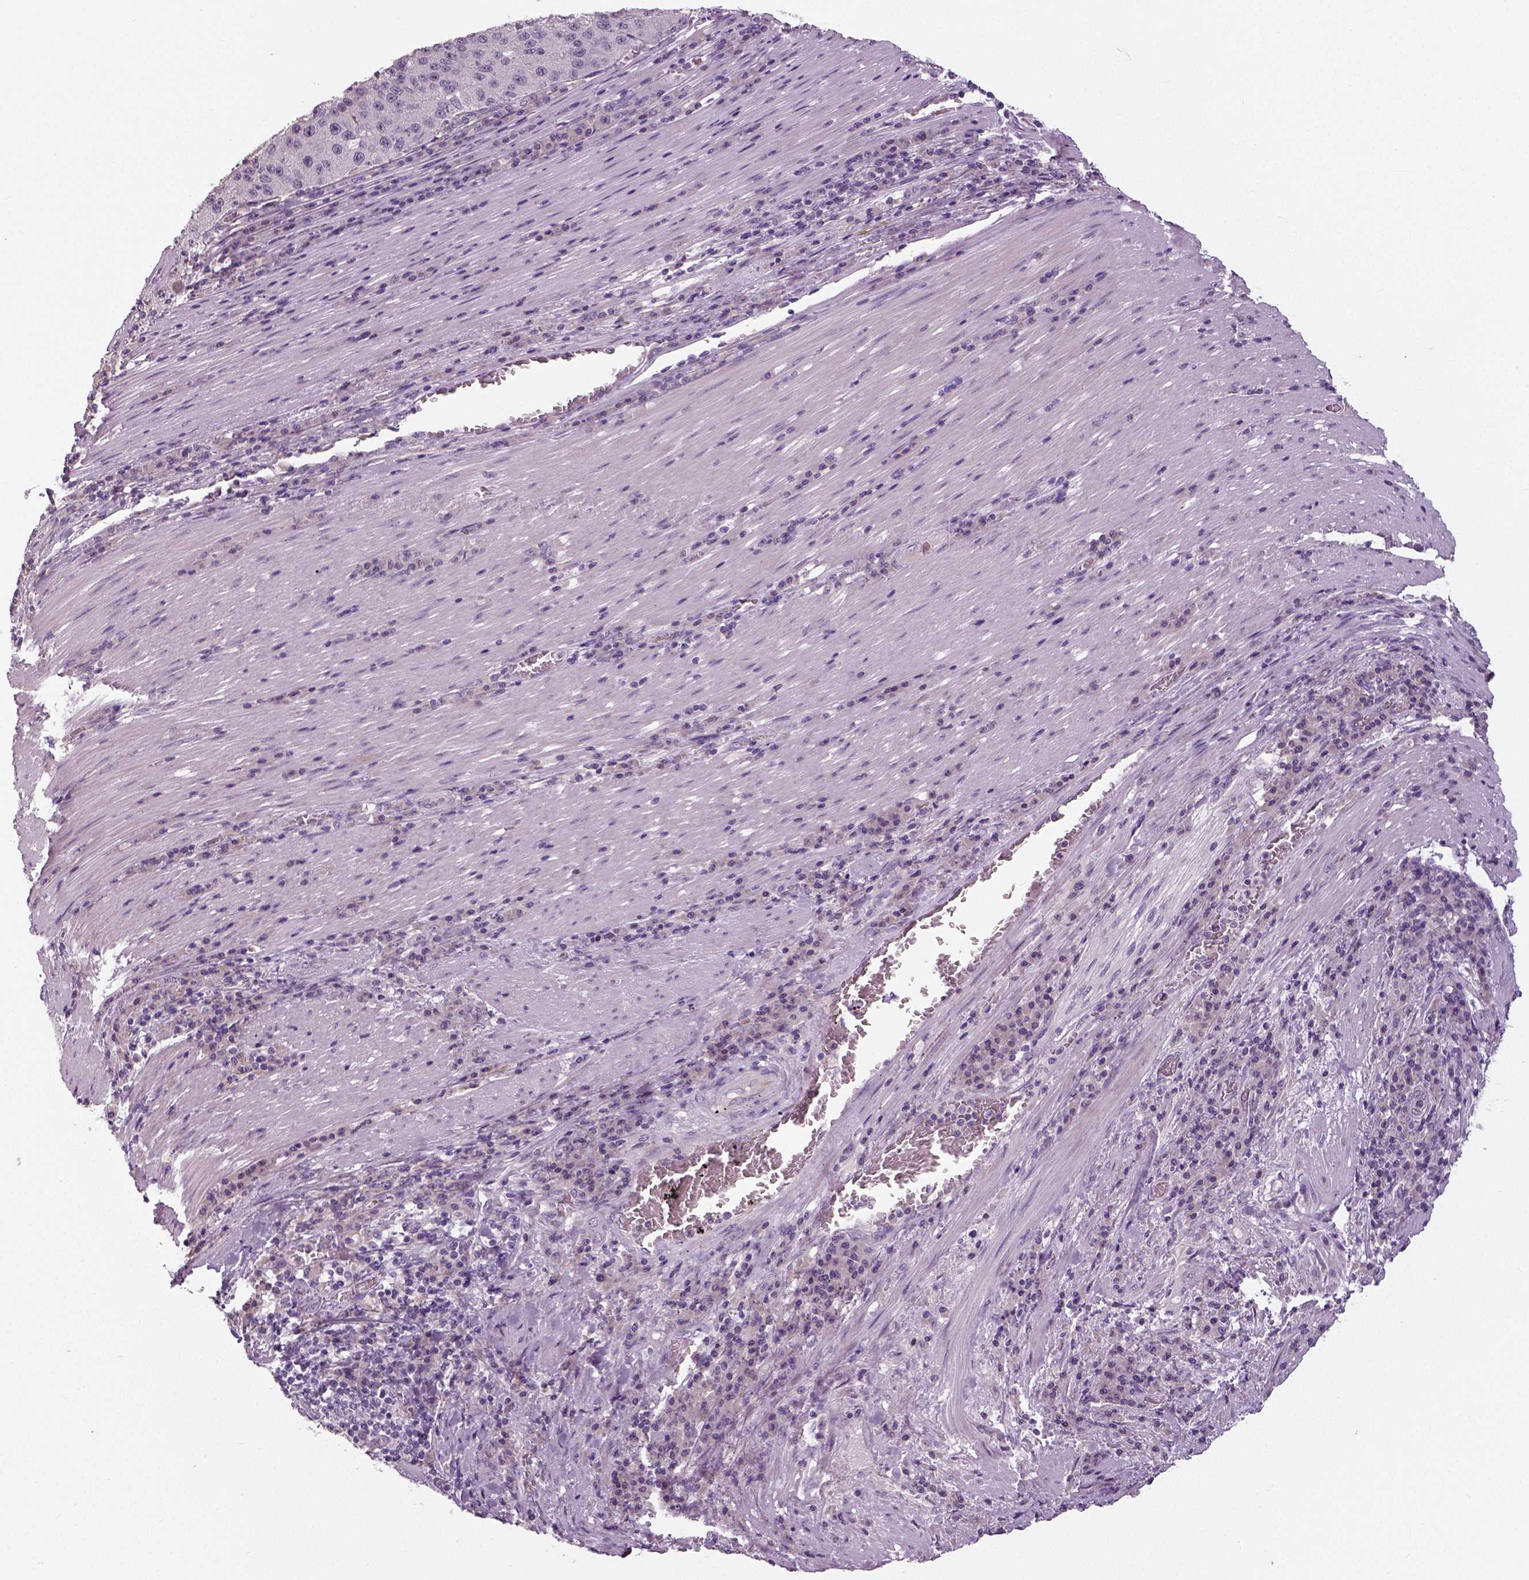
{"staining": {"intensity": "negative", "quantity": "none", "location": "none"}, "tissue": "stomach cancer", "cell_type": "Tumor cells", "image_type": "cancer", "snomed": [{"axis": "morphology", "description": "Adenocarcinoma, NOS"}, {"axis": "topography", "description": "Stomach"}], "caption": "Immunohistochemistry histopathology image of neoplastic tissue: adenocarcinoma (stomach) stained with DAB demonstrates no significant protein staining in tumor cells.", "gene": "NECAB1", "patient": {"sex": "male", "age": 71}}